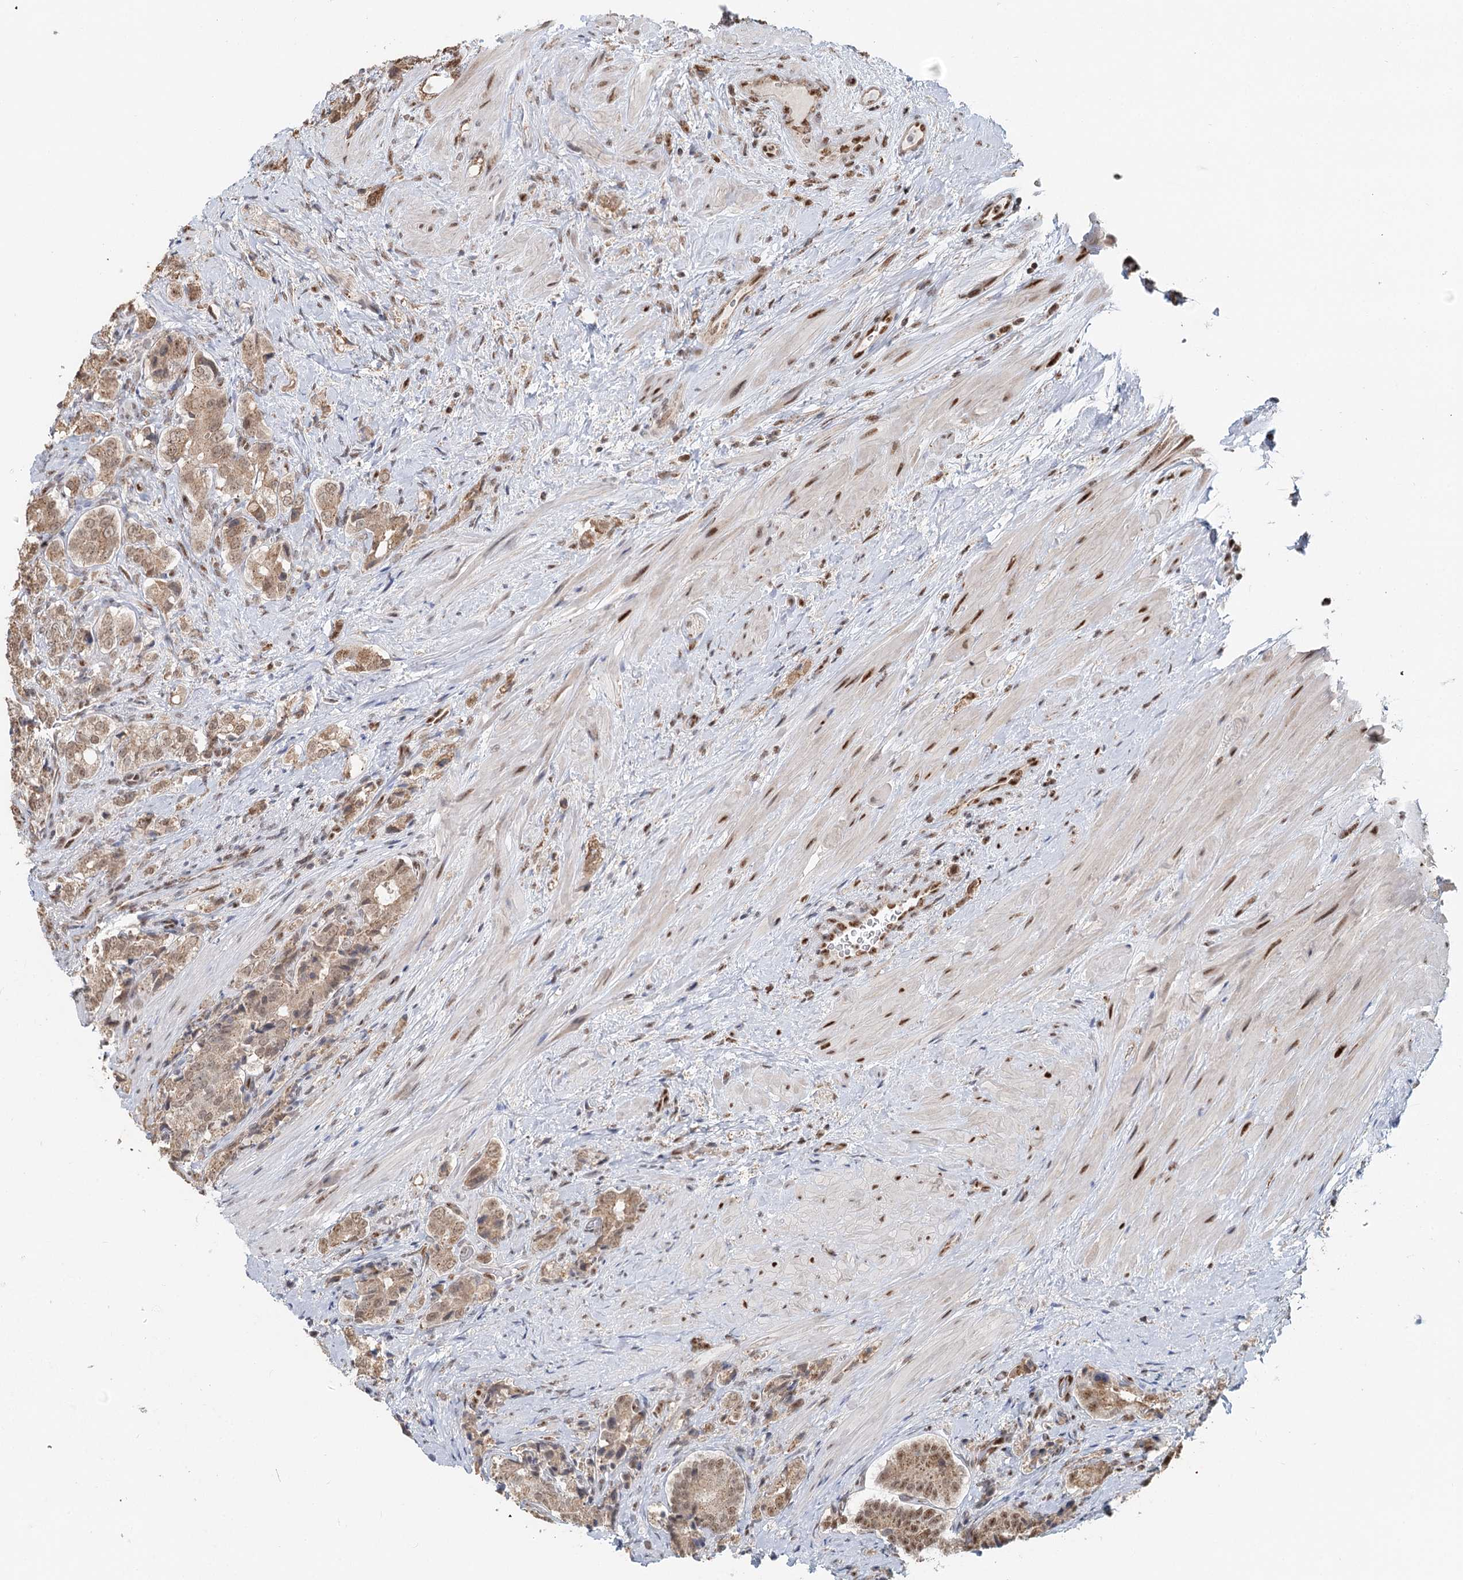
{"staining": {"intensity": "moderate", "quantity": "25%-75%", "location": "cytoplasmic/membranous,nuclear"}, "tissue": "prostate cancer", "cell_type": "Tumor cells", "image_type": "cancer", "snomed": [{"axis": "morphology", "description": "Adenocarcinoma, High grade"}, {"axis": "topography", "description": "Prostate"}], "caption": "This image shows immunohistochemistry staining of prostate cancer (high-grade adenocarcinoma), with medium moderate cytoplasmic/membranous and nuclear expression in approximately 25%-75% of tumor cells.", "gene": "GPALPP1", "patient": {"sex": "male", "age": 65}}